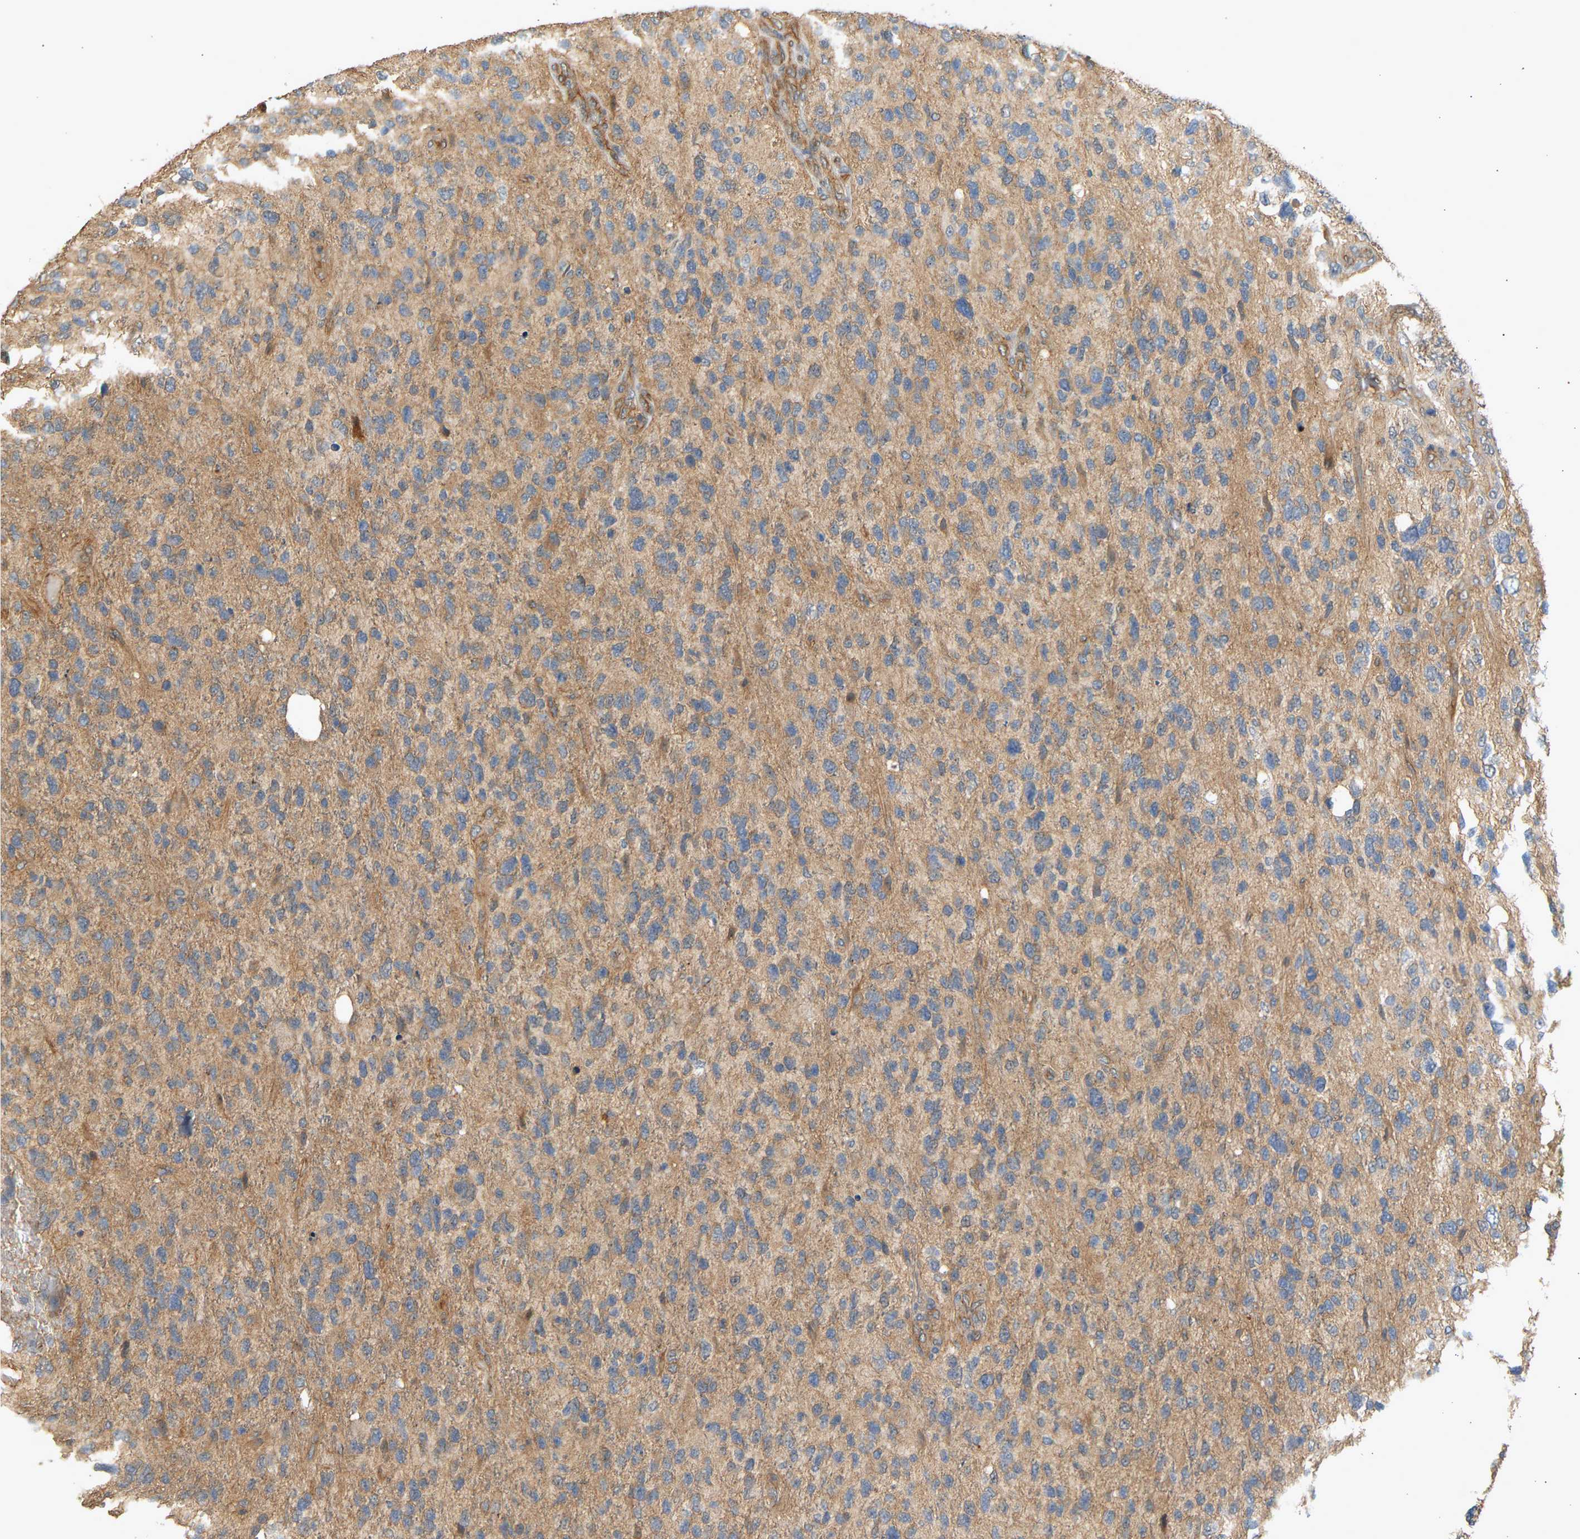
{"staining": {"intensity": "moderate", "quantity": ">75%", "location": "cytoplasmic/membranous"}, "tissue": "glioma", "cell_type": "Tumor cells", "image_type": "cancer", "snomed": [{"axis": "morphology", "description": "Glioma, malignant, High grade"}, {"axis": "topography", "description": "Brain"}], "caption": "Protein positivity by immunohistochemistry (IHC) reveals moderate cytoplasmic/membranous staining in approximately >75% of tumor cells in malignant glioma (high-grade). (brown staining indicates protein expression, while blue staining denotes nuclei).", "gene": "RGL1", "patient": {"sex": "female", "age": 58}}